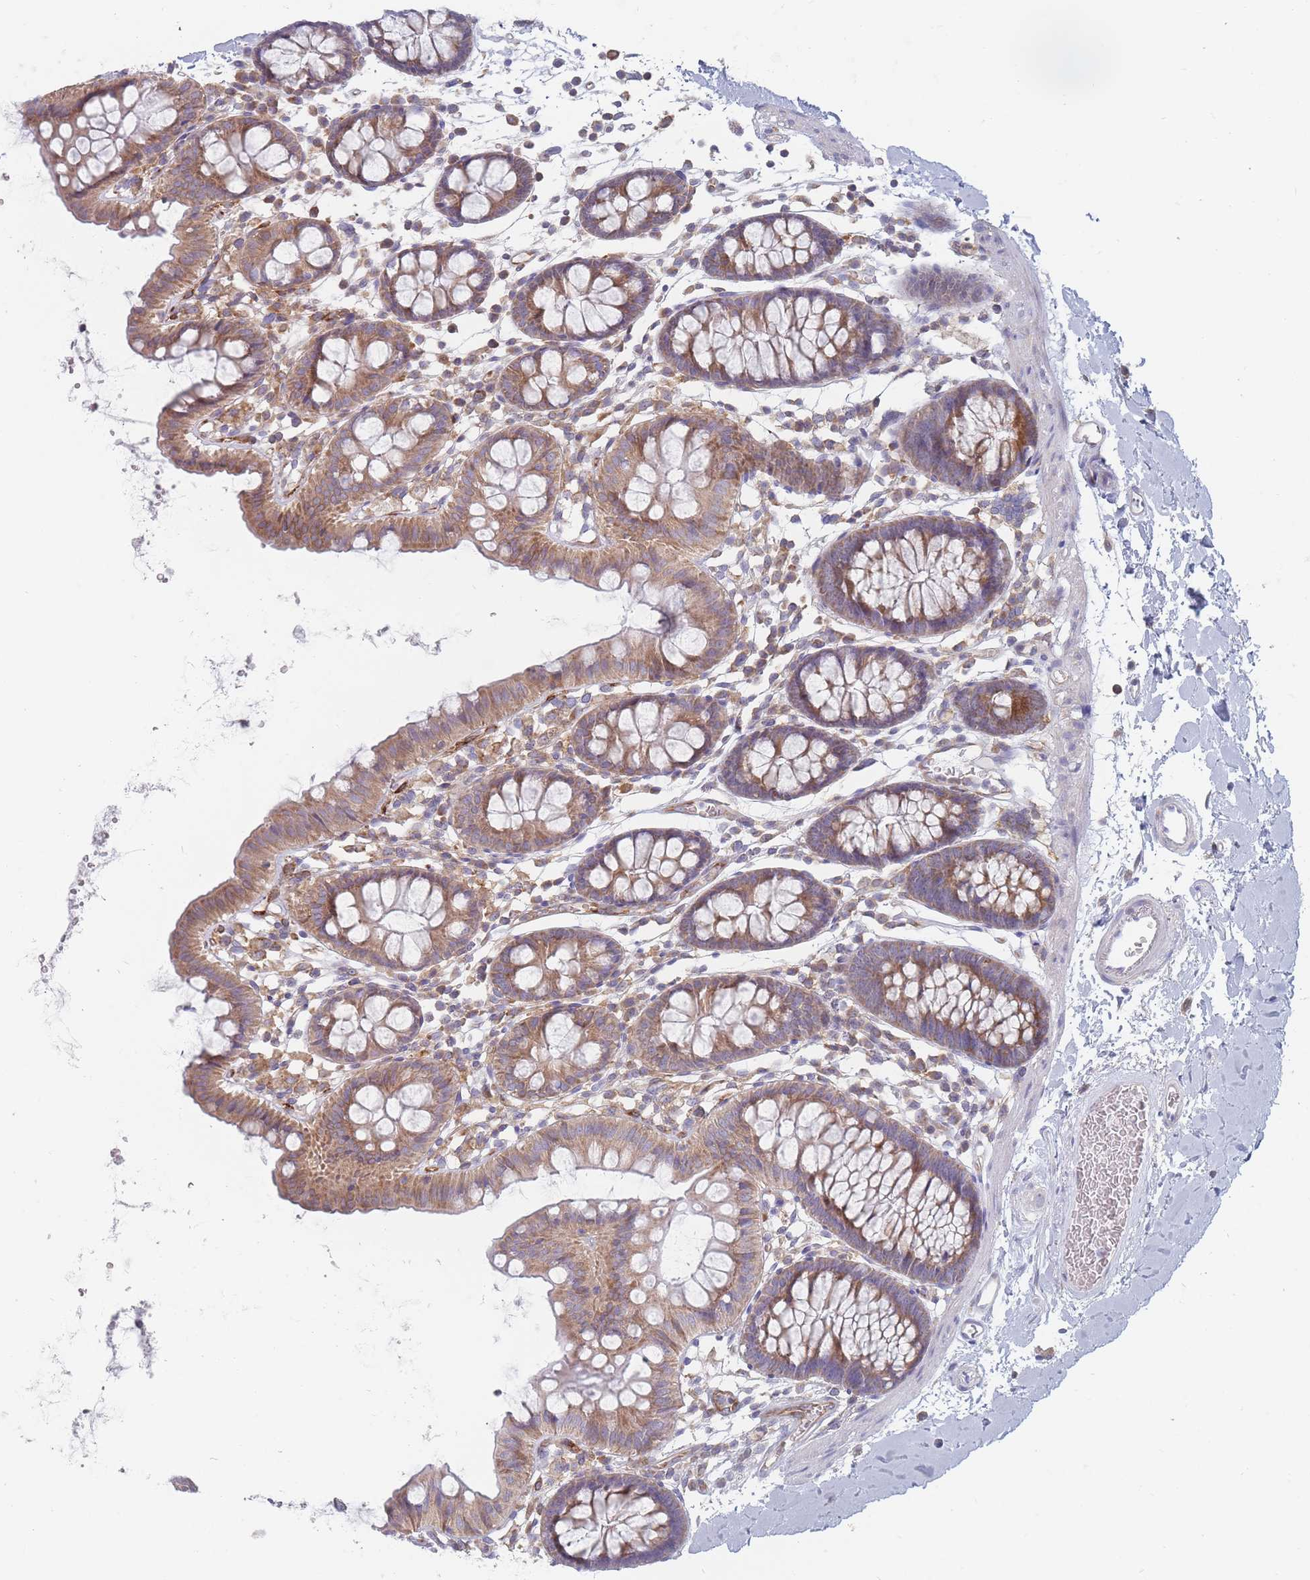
{"staining": {"intensity": "moderate", "quantity": "<25%", "location": "cytoplasmic/membranous"}, "tissue": "colon", "cell_type": "Endothelial cells", "image_type": "normal", "snomed": [{"axis": "morphology", "description": "Normal tissue, NOS"}, {"axis": "topography", "description": "Colon"}], "caption": "Protein staining reveals moderate cytoplasmic/membranous expression in approximately <25% of endothelial cells in unremarkable colon.", "gene": "MAP1S", "patient": {"sex": "male", "age": 75}}